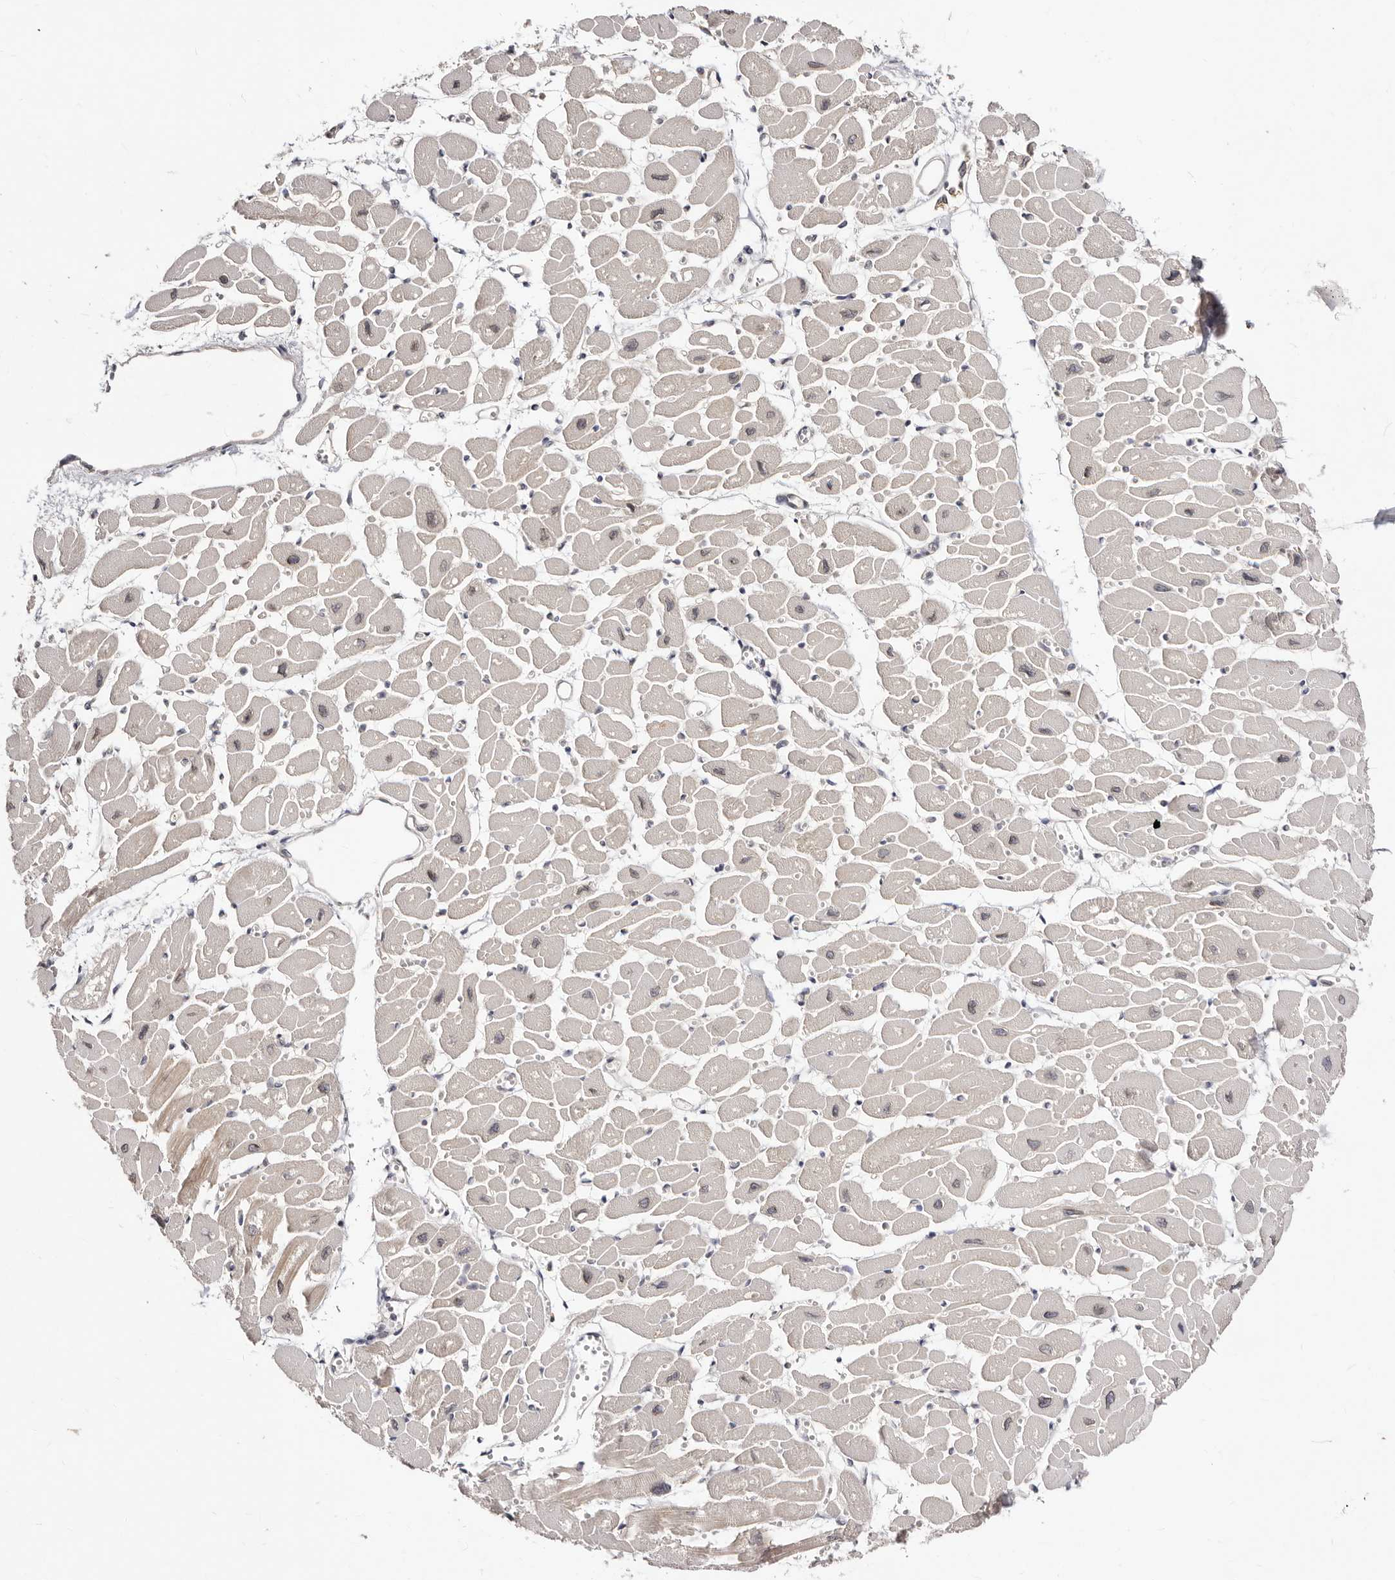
{"staining": {"intensity": "moderate", "quantity": "25%-75%", "location": "cytoplasmic/membranous,nuclear"}, "tissue": "heart muscle", "cell_type": "Cardiomyocytes", "image_type": "normal", "snomed": [{"axis": "morphology", "description": "Normal tissue, NOS"}, {"axis": "topography", "description": "Heart"}], "caption": "Immunohistochemistry histopathology image of normal heart muscle stained for a protein (brown), which displays medium levels of moderate cytoplasmic/membranous,nuclear positivity in approximately 25%-75% of cardiomyocytes.", "gene": "LCORL", "patient": {"sex": "female", "age": 54}}